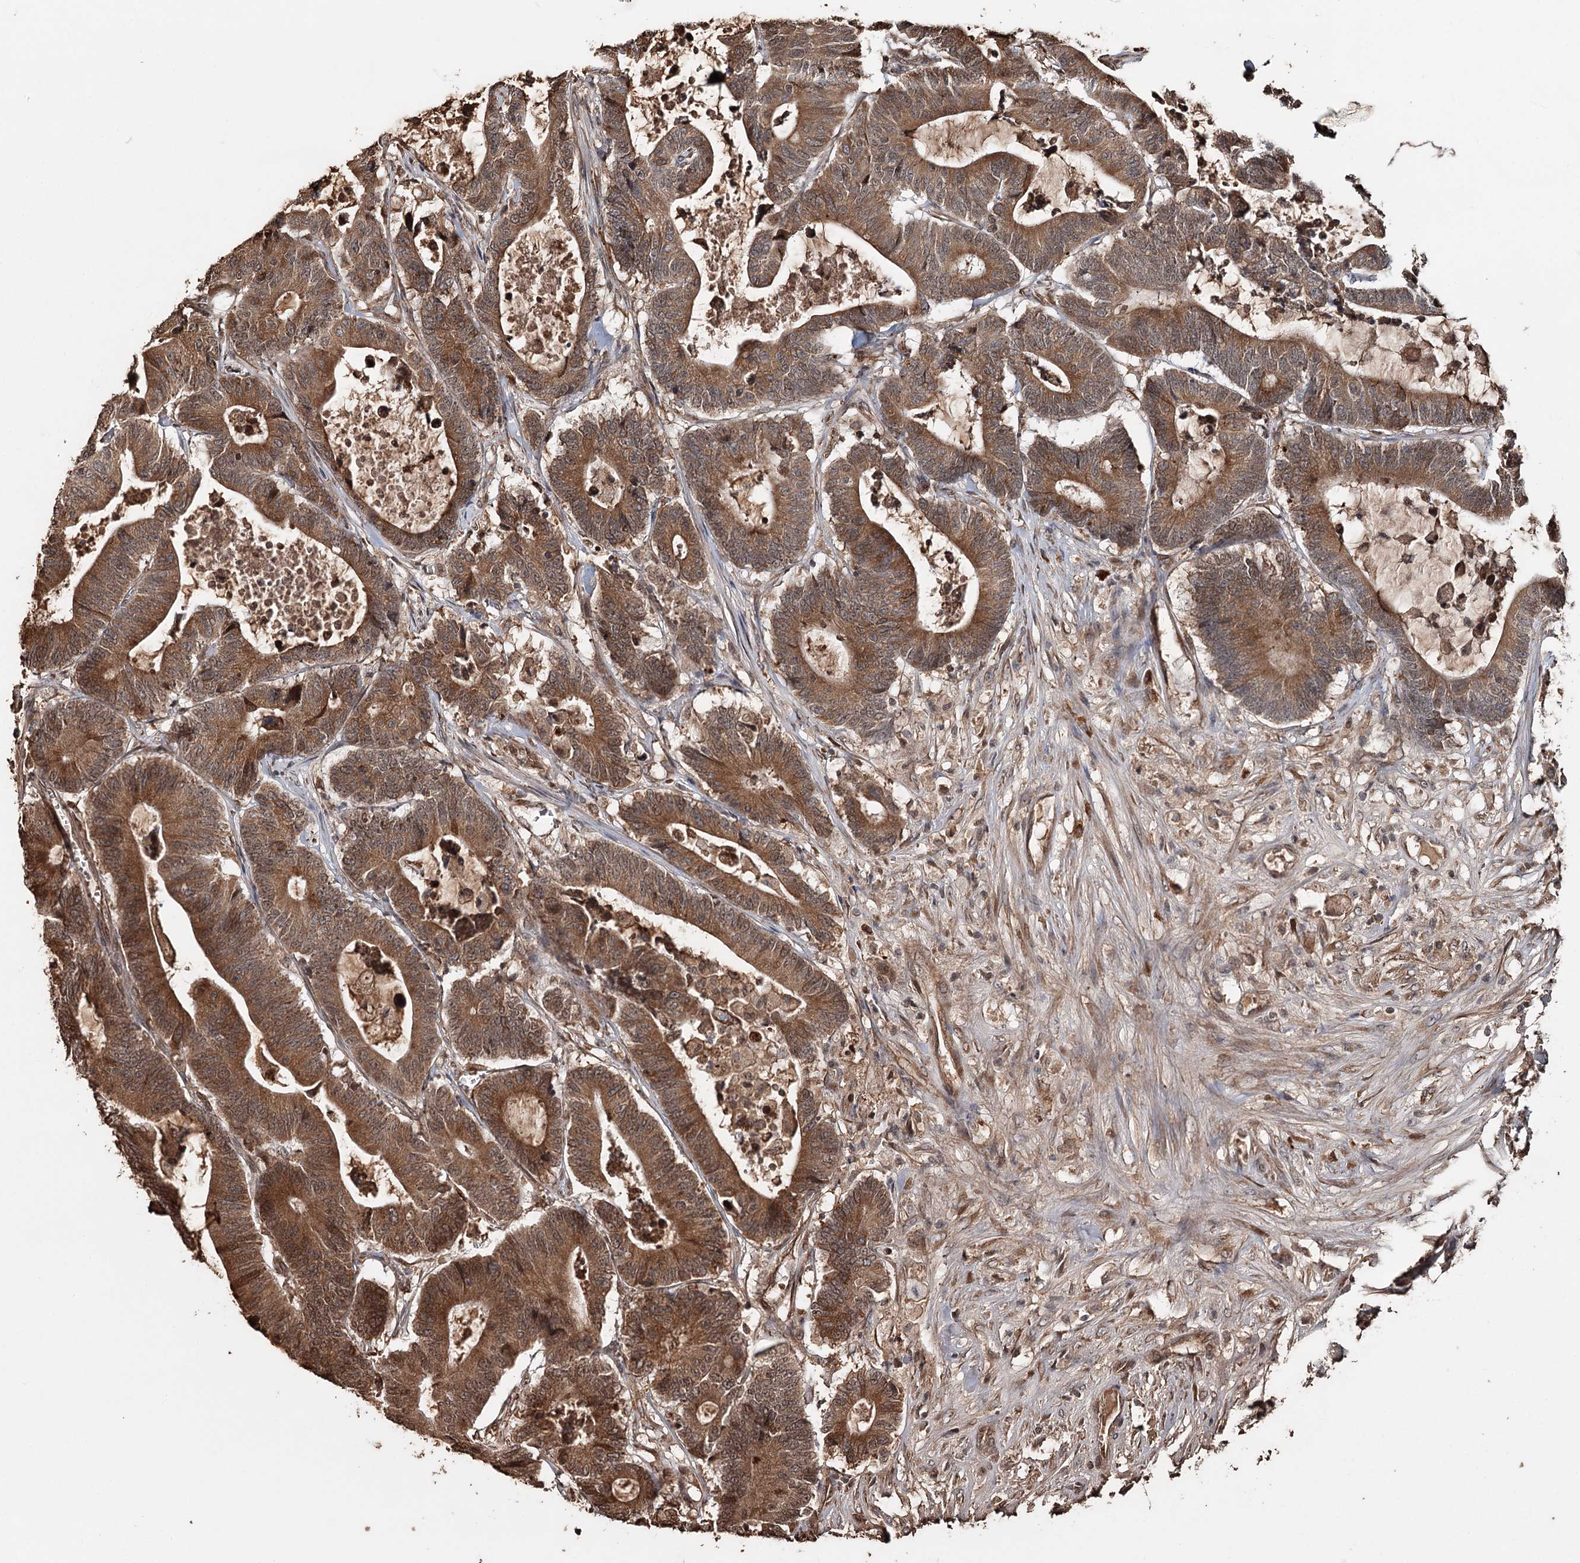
{"staining": {"intensity": "moderate", "quantity": ">75%", "location": "cytoplasmic/membranous"}, "tissue": "colorectal cancer", "cell_type": "Tumor cells", "image_type": "cancer", "snomed": [{"axis": "morphology", "description": "Adenocarcinoma, NOS"}, {"axis": "topography", "description": "Colon"}], "caption": "Colorectal cancer tissue displays moderate cytoplasmic/membranous expression in about >75% of tumor cells, visualized by immunohistochemistry.", "gene": "SYVN1", "patient": {"sex": "female", "age": 84}}